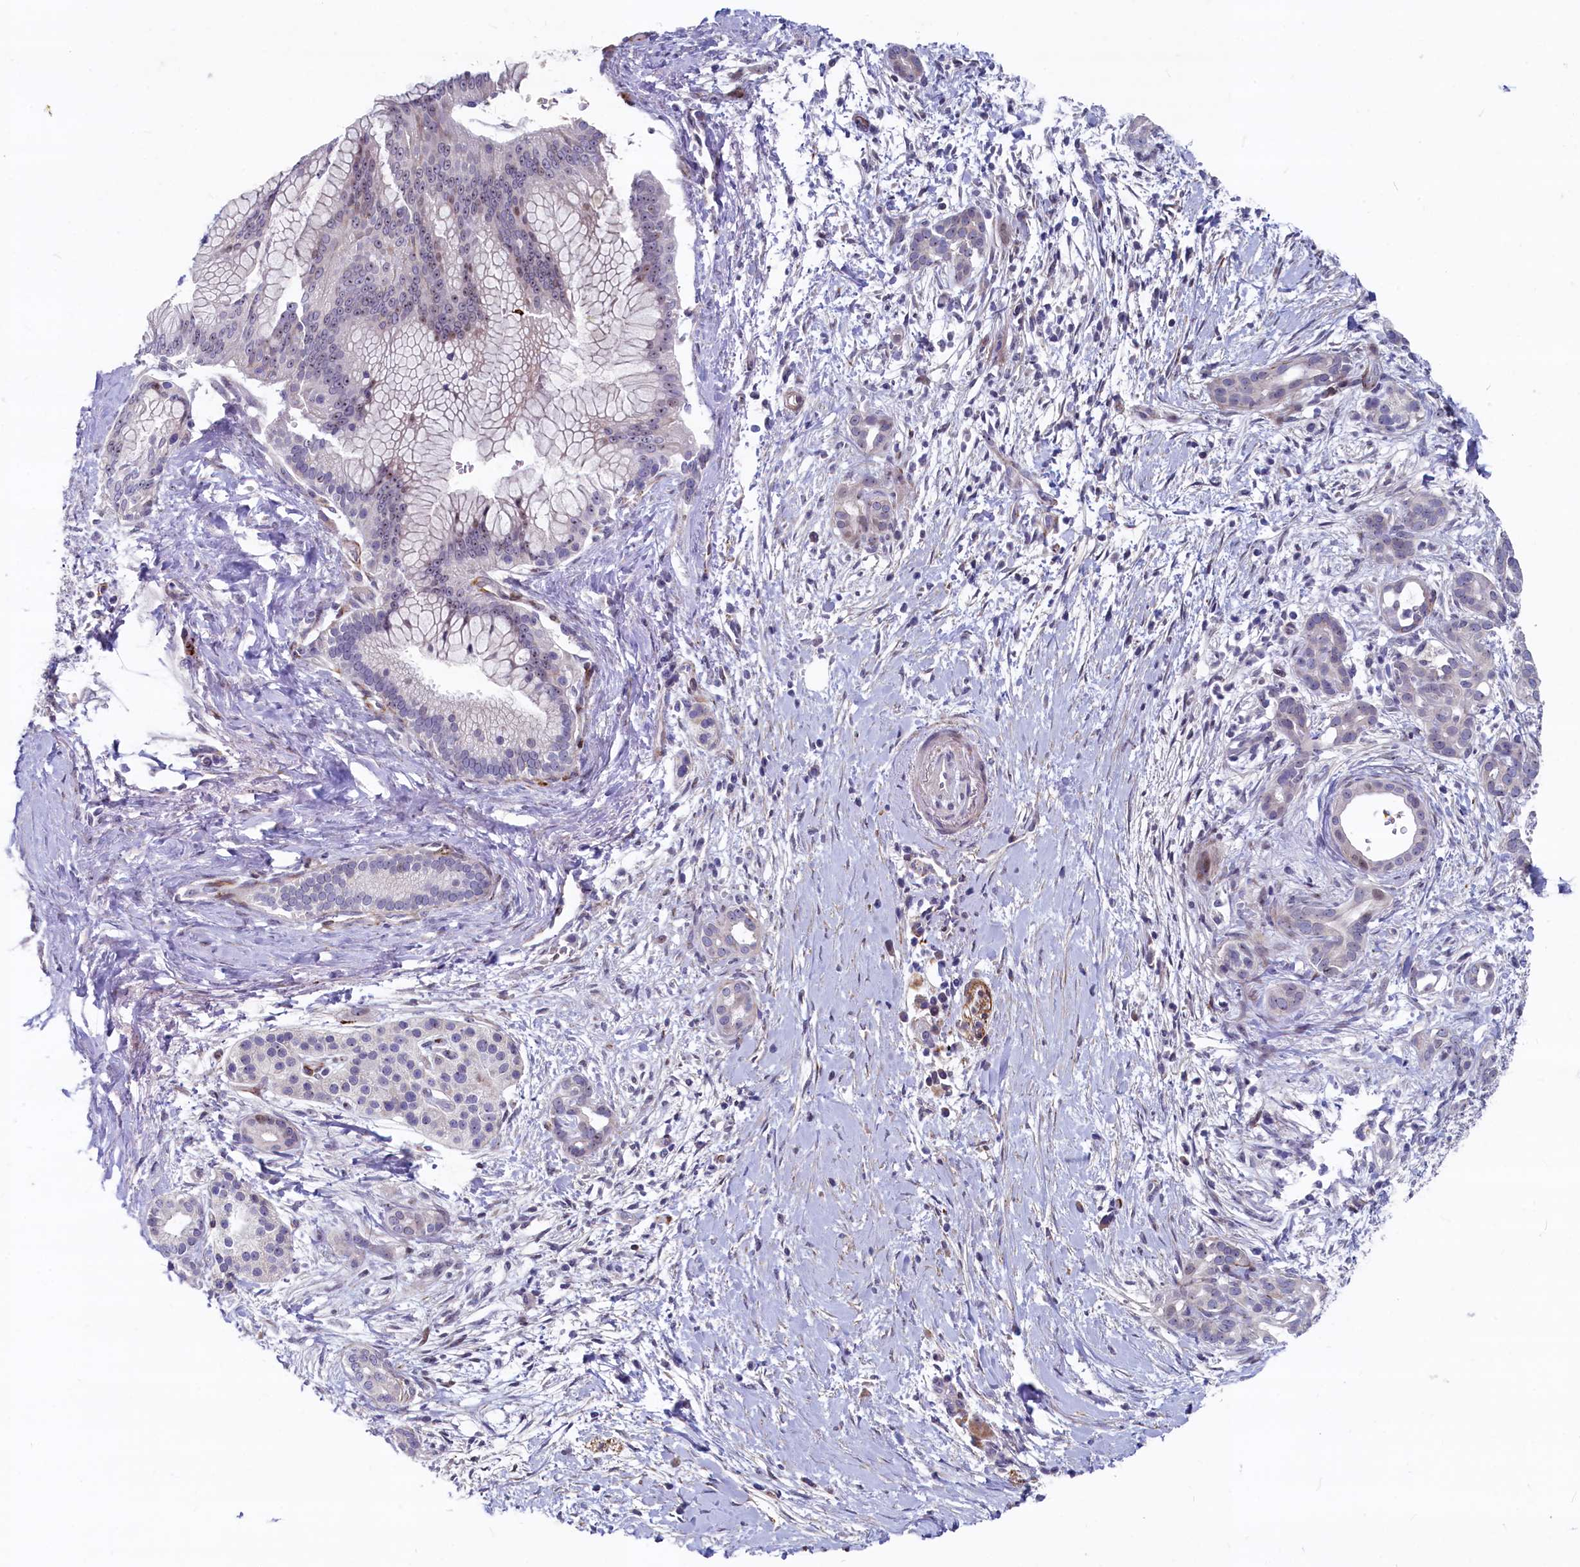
{"staining": {"intensity": "weak", "quantity": "<25%", "location": "nuclear"}, "tissue": "pancreatic cancer", "cell_type": "Tumor cells", "image_type": "cancer", "snomed": [{"axis": "morphology", "description": "Adenocarcinoma, NOS"}, {"axis": "topography", "description": "Pancreas"}], "caption": "Tumor cells are negative for protein expression in human pancreatic adenocarcinoma.", "gene": "ASXL3", "patient": {"sex": "male", "age": 58}}